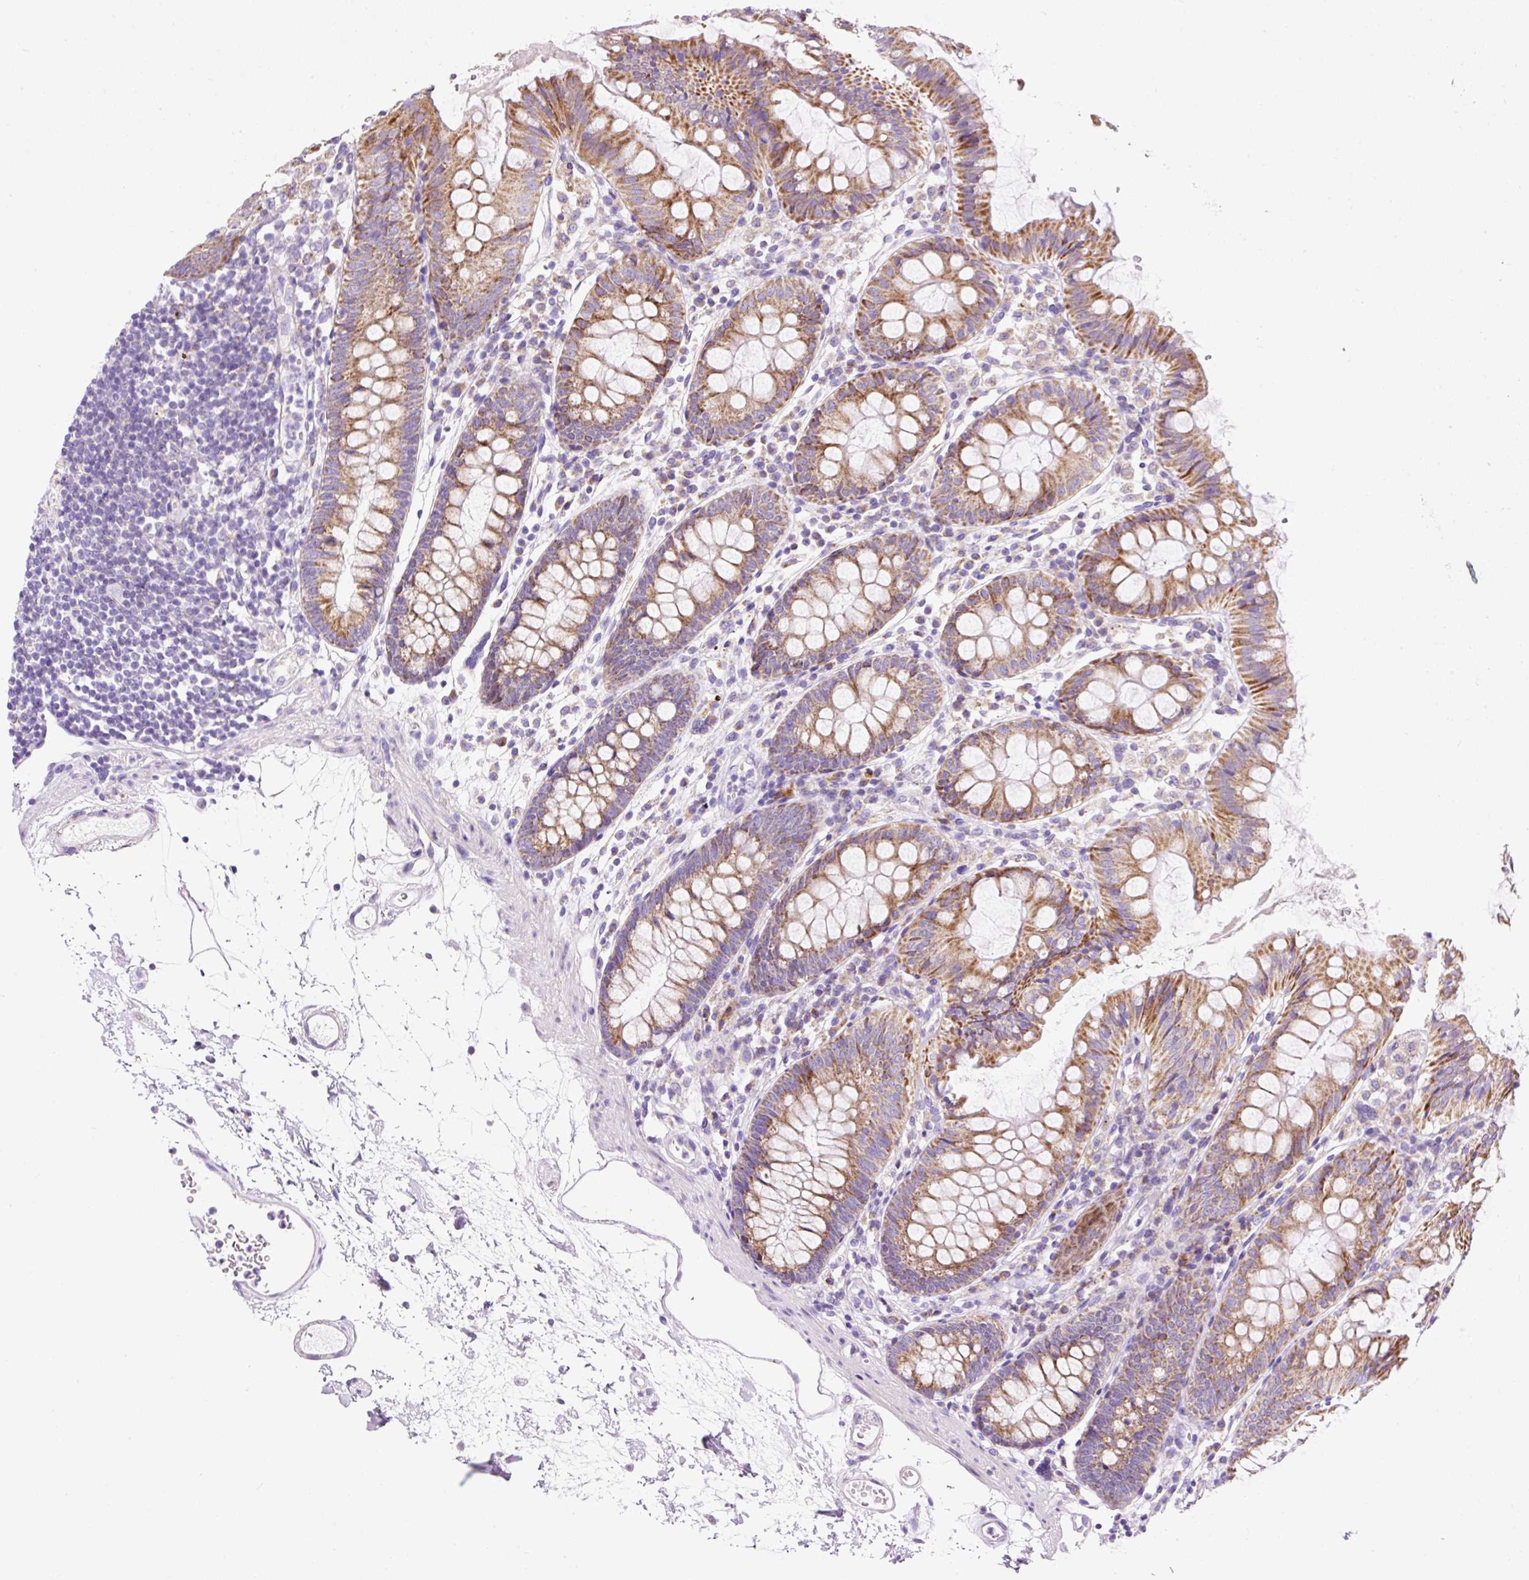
{"staining": {"intensity": "negative", "quantity": "none", "location": "none"}, "tissue": "colon", "cell_type": "Endothelial cells", "image_type": "normal", "snomed": [{"axis": "morphology", "description": "Normal tissue, NOS"}, {"axis": "topography", "description": "Colon"}], "caption": "Immunohistochemistry (IHC) image of normal colon: colon stained with DAB (3,3'-diaminobenzidine) exhibits no significant protein positivity in endothelial cells.", "gene": "PLPP2", "patient": {"sex": "female", "age": 84}}